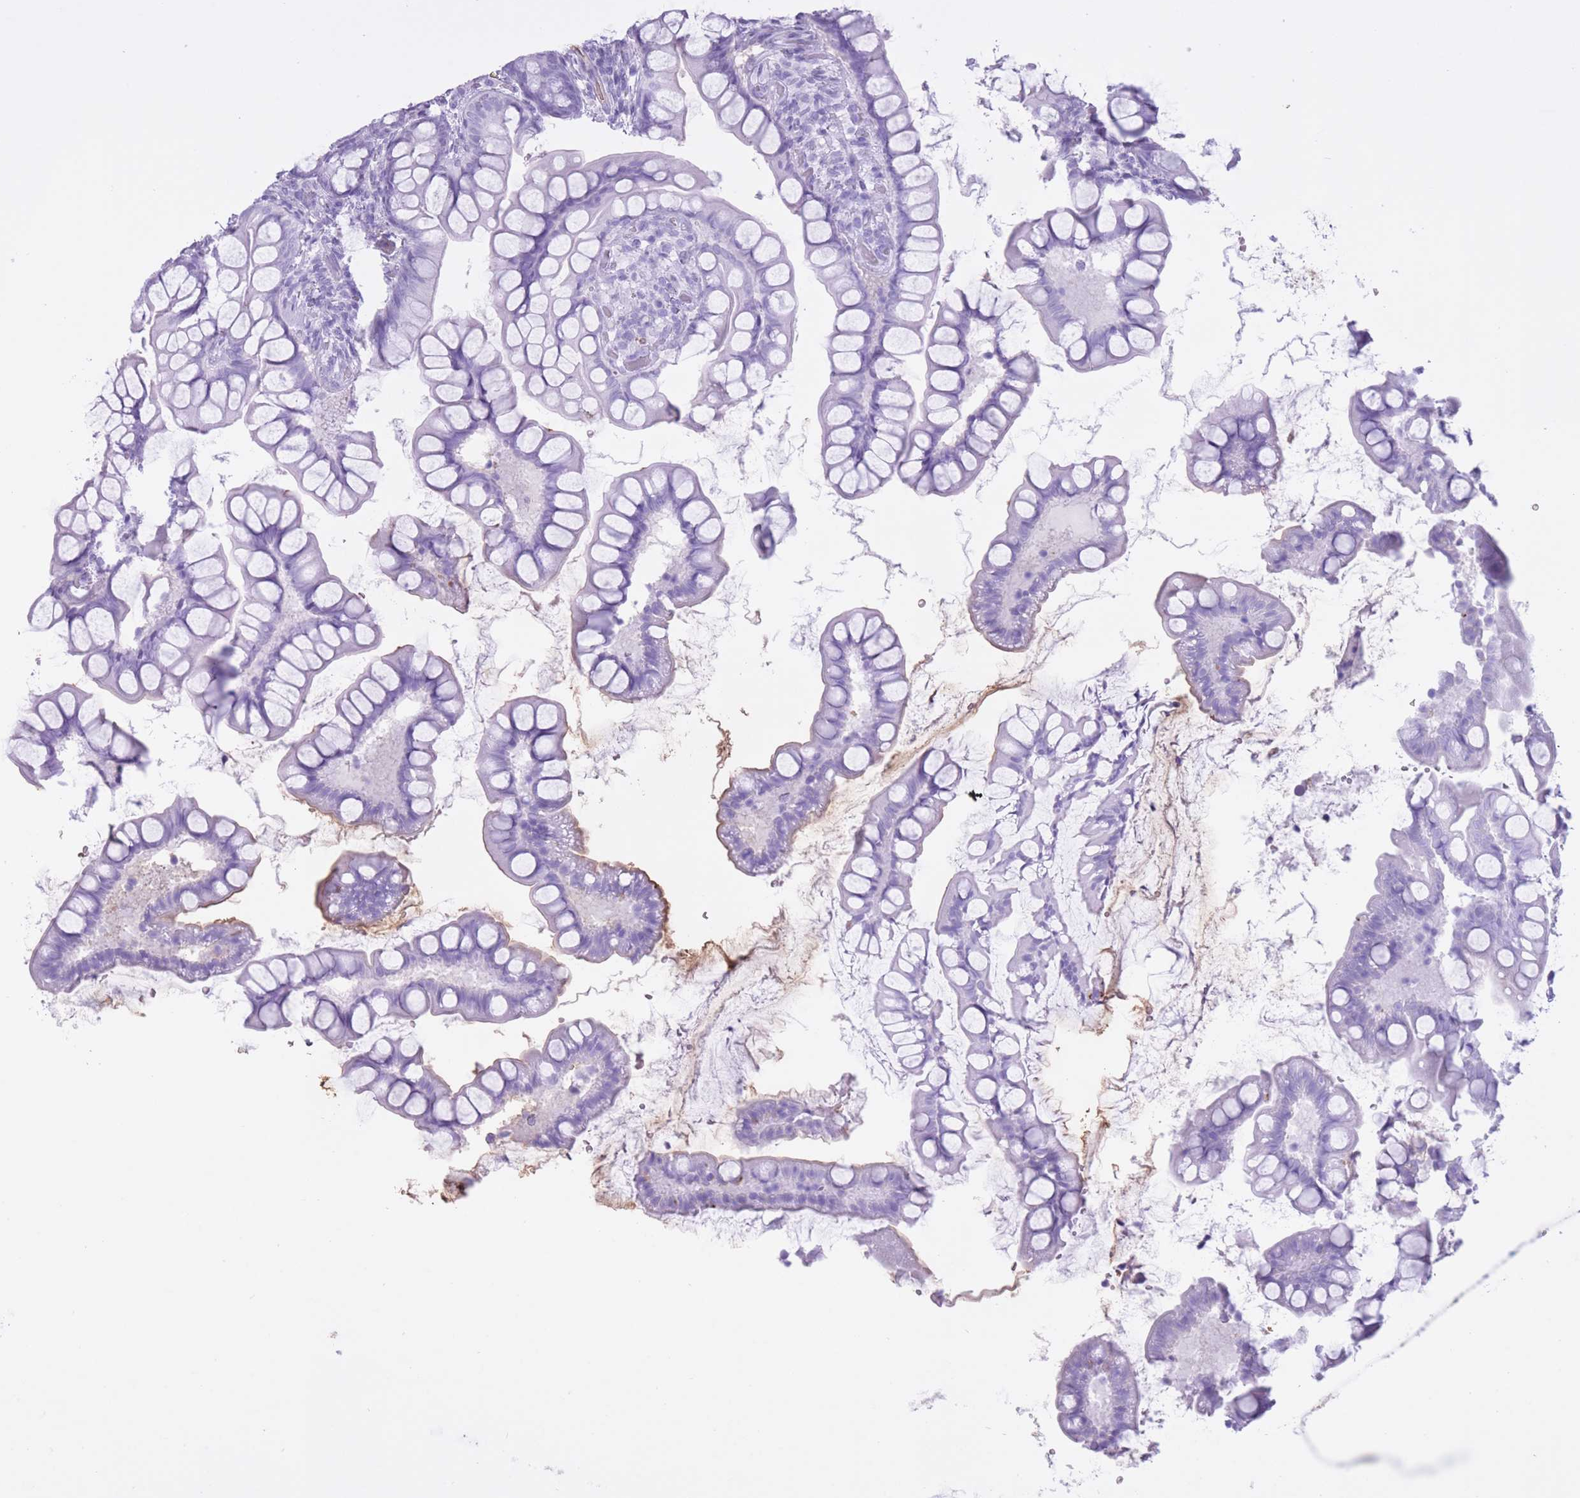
{"staining": {"intensity": "negative", "quantity": "none", "location": "none"}, "tissue": "small intestine", "cell_type": "Glandular cells", "image_type": "normal", "snomed": [{"axis": "morphology", "description": "Normal tissue, NOS"}, {"axis": "topography", "description": "Small intestine"}], "caption": "This photomicrograph is of normal small intestine stained with IHC to label a protein in brown with the nuclei are counter-stained blue. There is no positivity in glandular cells. Brightfield microscopy of immunohistochemistry (IHC) stained with DAB (brown) and hematoxylin (blue), captured at high magnification.", "gene": "AP3S1", "patient": {"sex": "male", "age": 70}}